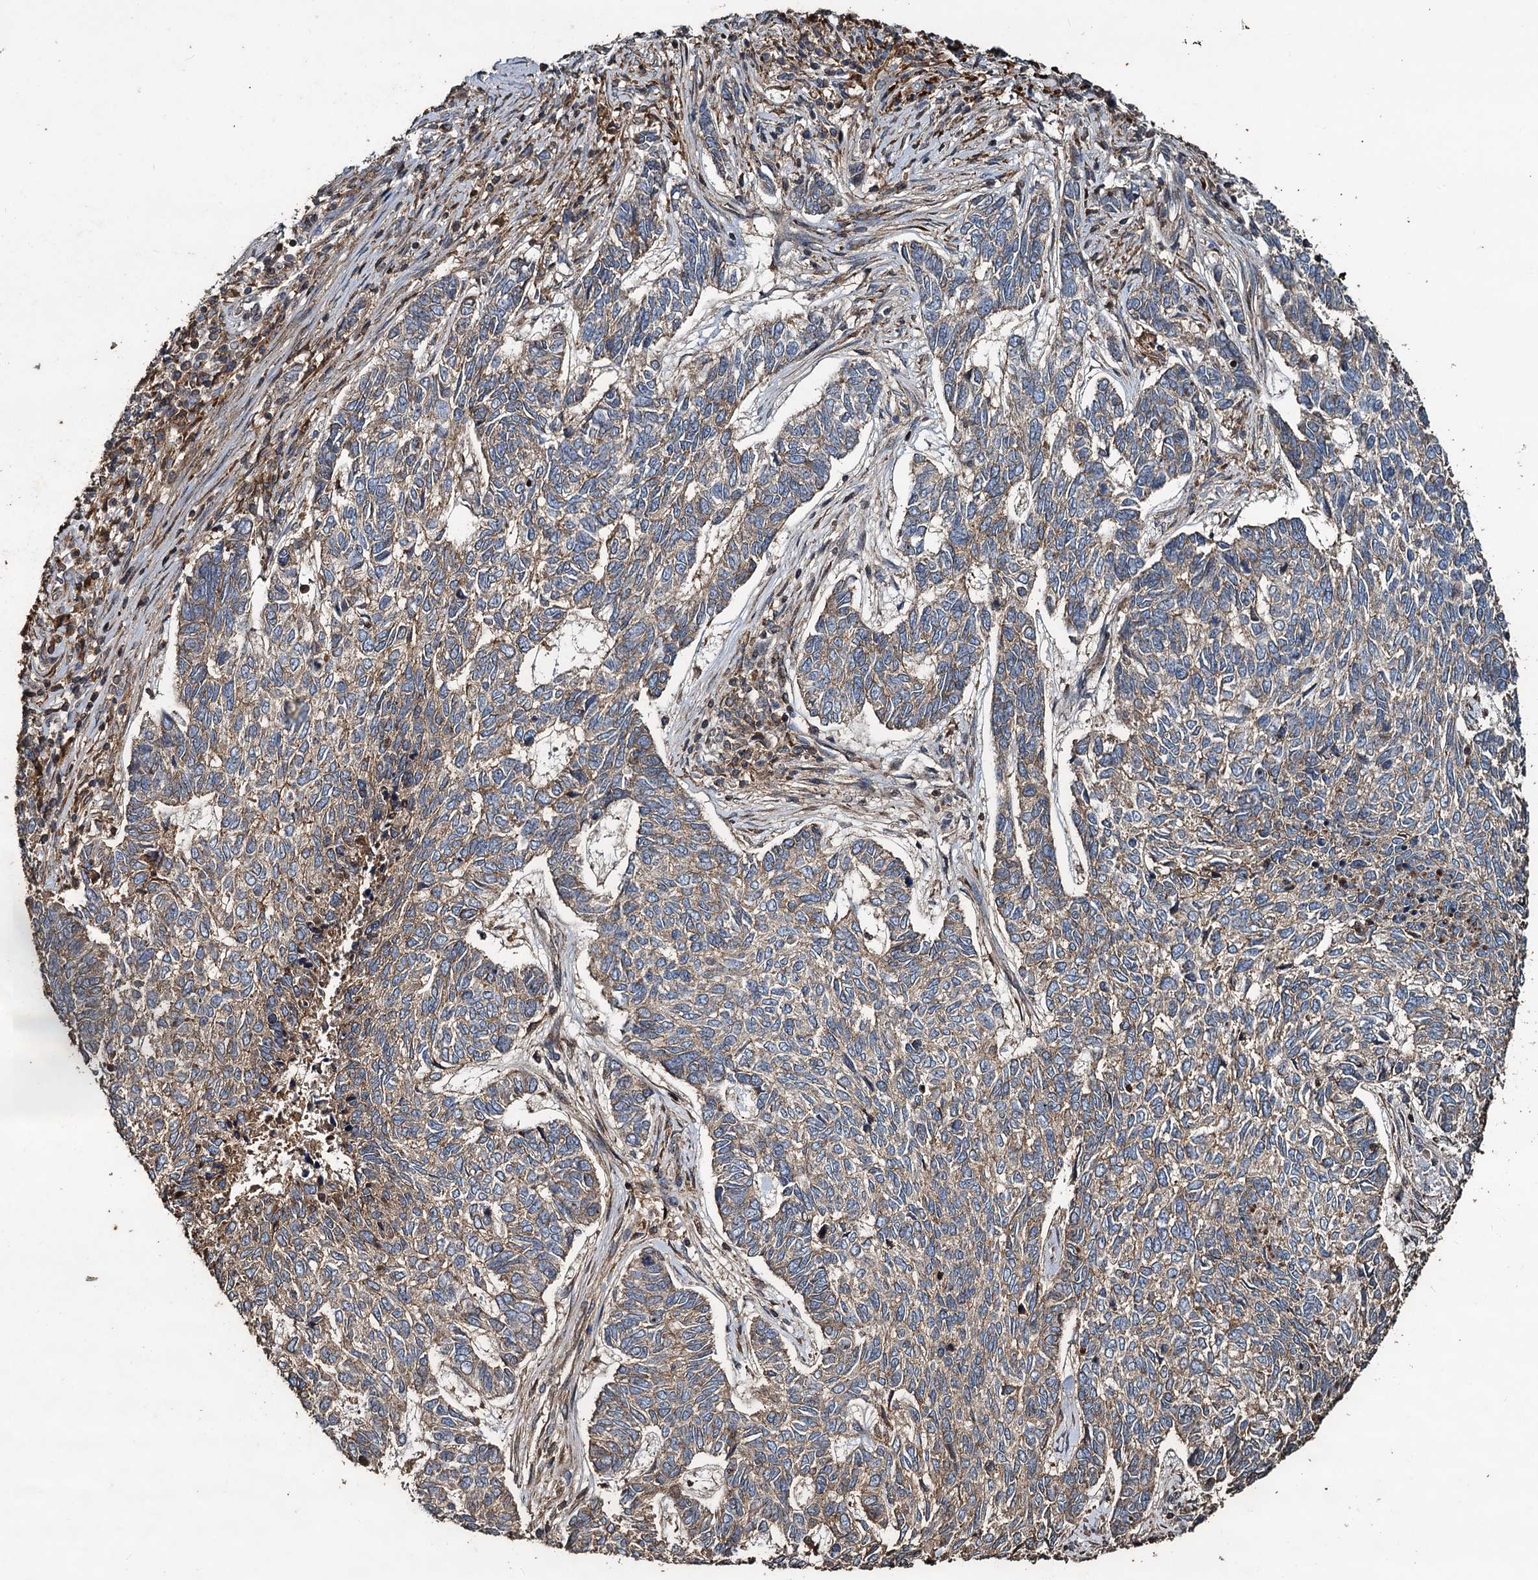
{"staining": {"intensity": "weak", "quantity": "<25%", "location": "cytoplasmic/membranous"}, "tissue": "skin cancer", "cell_type": "Tumor cells", "image_type": "cancer", "snomed": [{"axis": "morphology", "description": "Basal cell carcinoma"}, {"axis": "topography", "description": "Skin"}], "caption": "This is an immunohistochemistry image of skin basal cell carcinoma. There is no staining in tumor cells.", "gene": "NOTCH2NLA", "patient": {"sex": "female", "age": 65}}